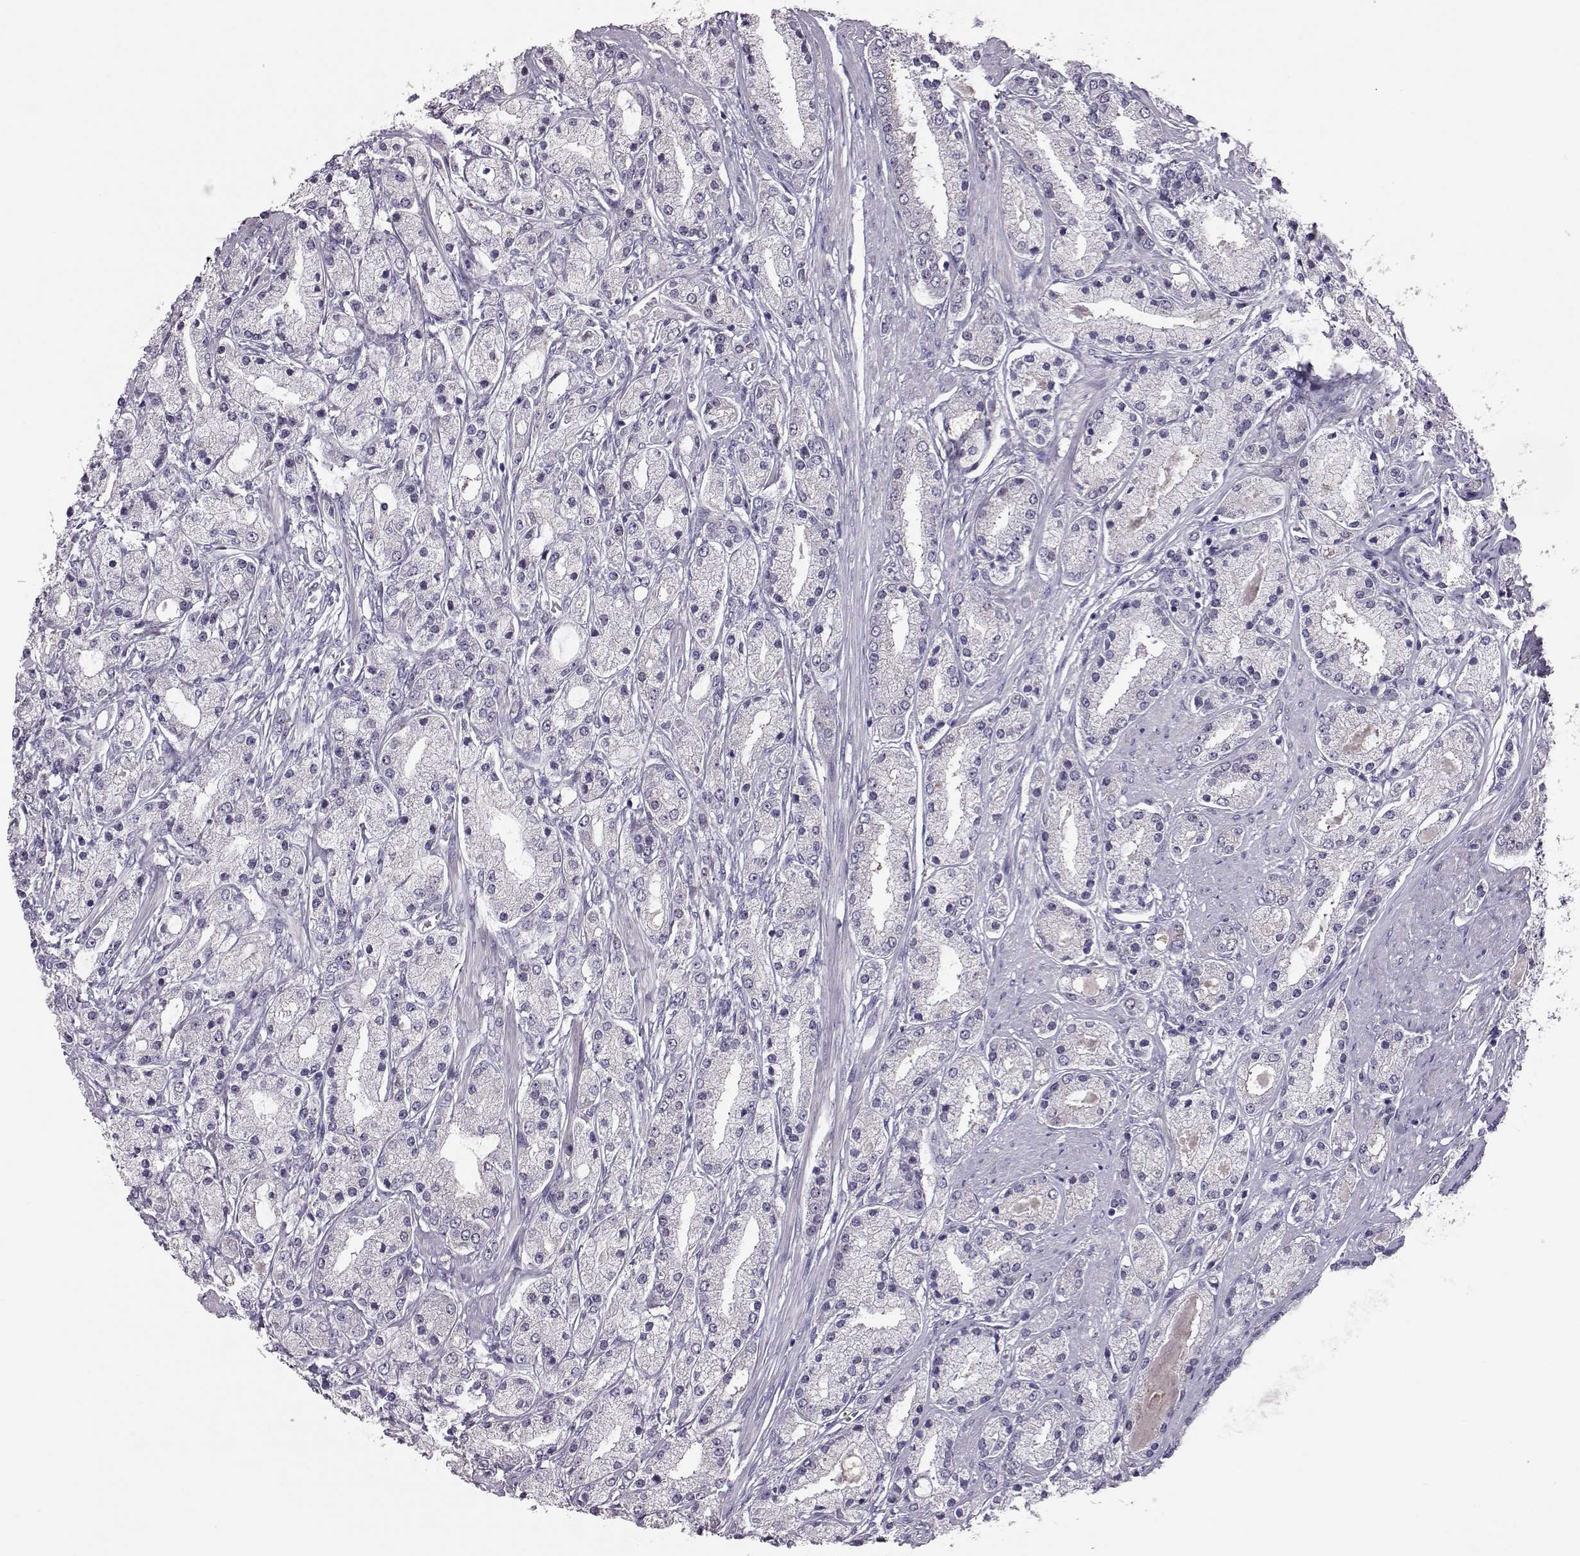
{"staining": {"intensity": "negative", "quantity": "none", "location": "none"}, "tissue": "prostate cancer", "cell_type": "Tumor cells", "image_type": "cancer", "snomed": [{"axis": "morphology", "description": "Adenocarcinoma, High grade"}, {"axis": "topography", "description": "Prostate"}], "caption": "This is an immunohistochemistry (IHC) photomicrograph of prostate cancer (adenocarcinoma (high-grade)). There is no positivity in tumor cells.", "gene": "ADGRG5", "patient": {"sex": "male", "age": 67}}